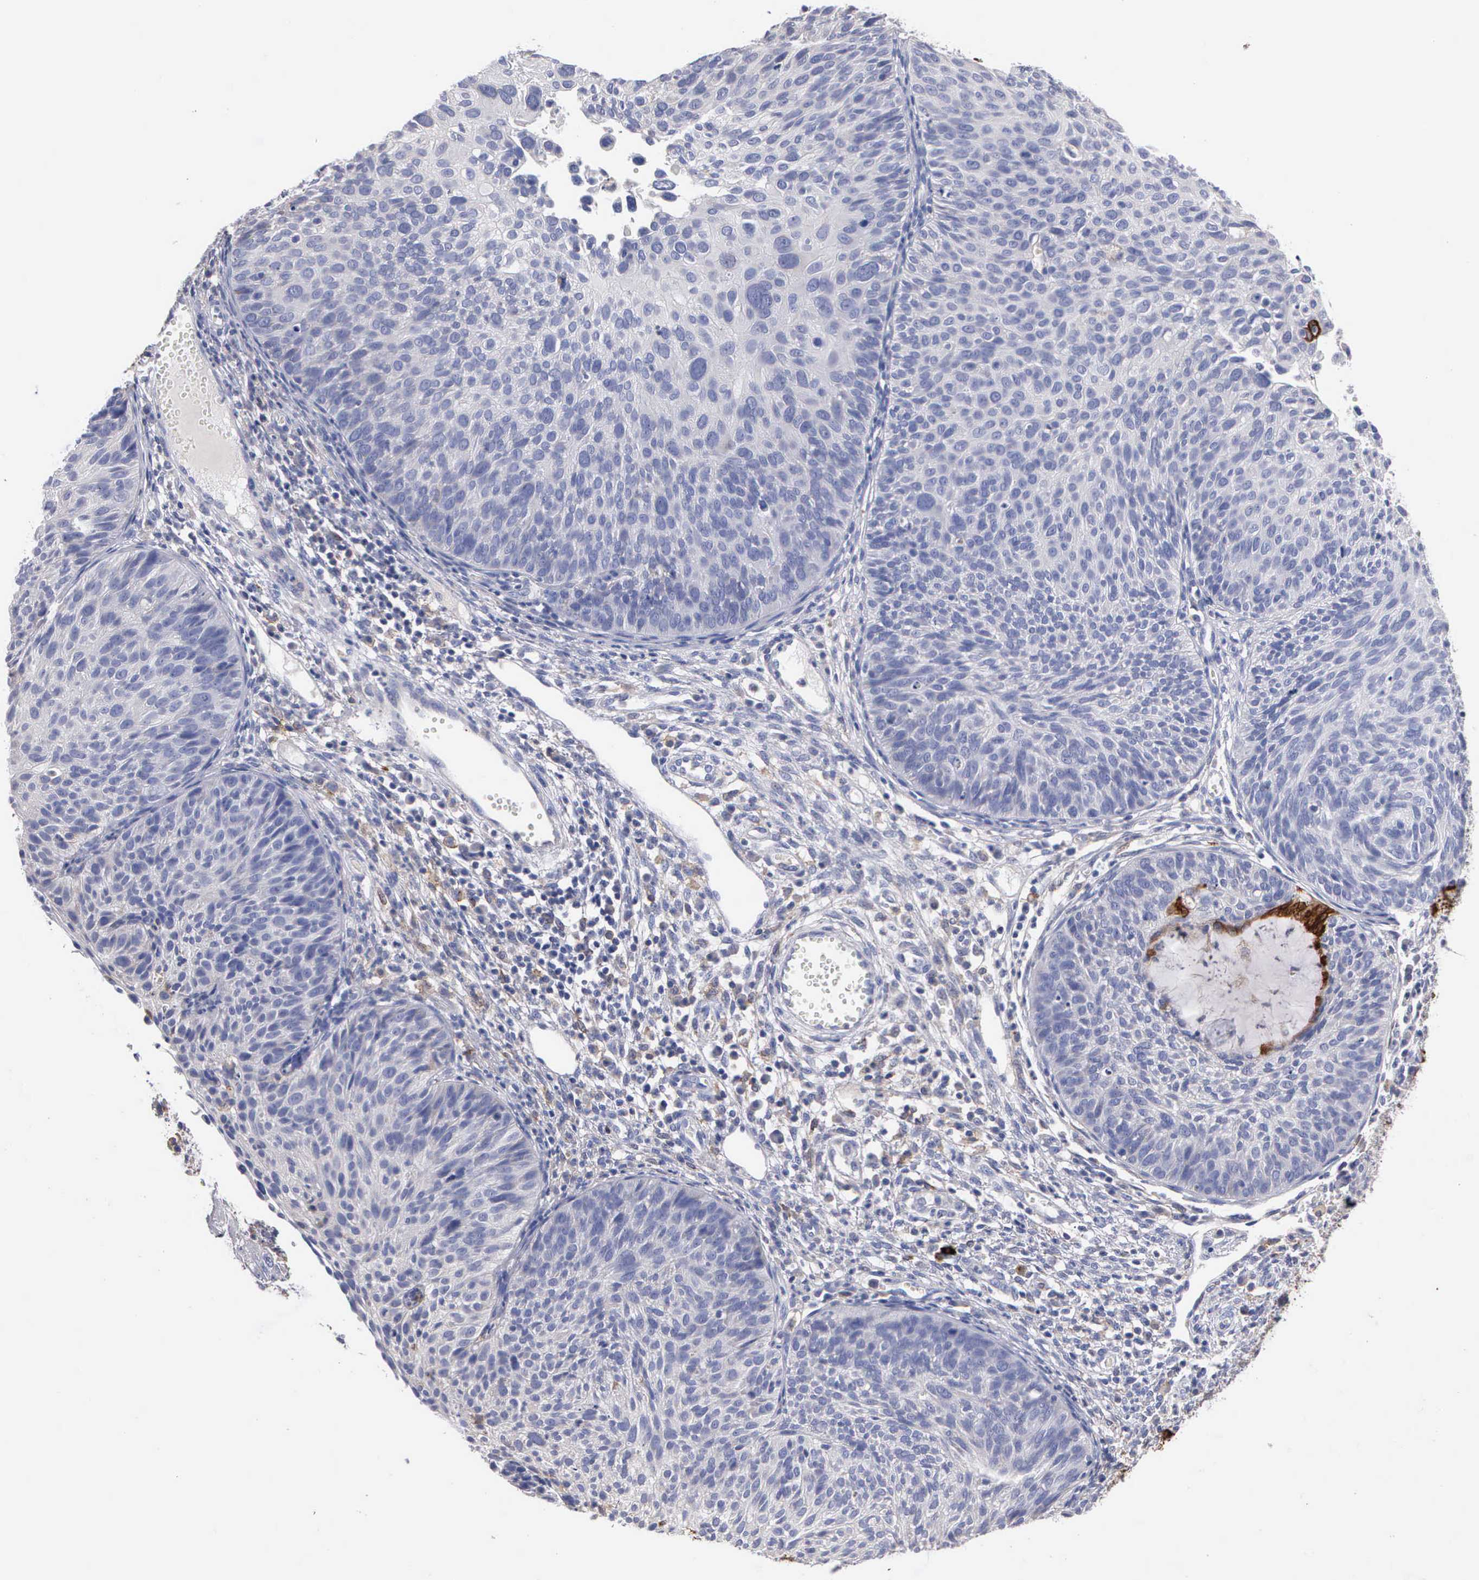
{"staining": {"intensity": "negative", "quantity": "none", "location": "none"}, "tissue": "cervical cancer", "cell_type": "Tumor cells", "image_type": "cancer", "snomed": [{"axis": "morphology", "description": "Squamous cell carcinoma, NOS"}, {"axis": "topography", "description": "Cervix"}], "caption": "An immunohistochemistry (IHC) photomicrograph of cervical cancer (squamous cell carcinoma) is shown. There is no staining in tumor cells of cervical cancer (squamous cell carcinoma). The staining is performed using DAB (3,3'-diaminobenzidine) brown chromogen with nuclei counter-stained in using hematoxylin.", "gene": "PTGS2", "patient": {"sex": "female", "age": 36}}